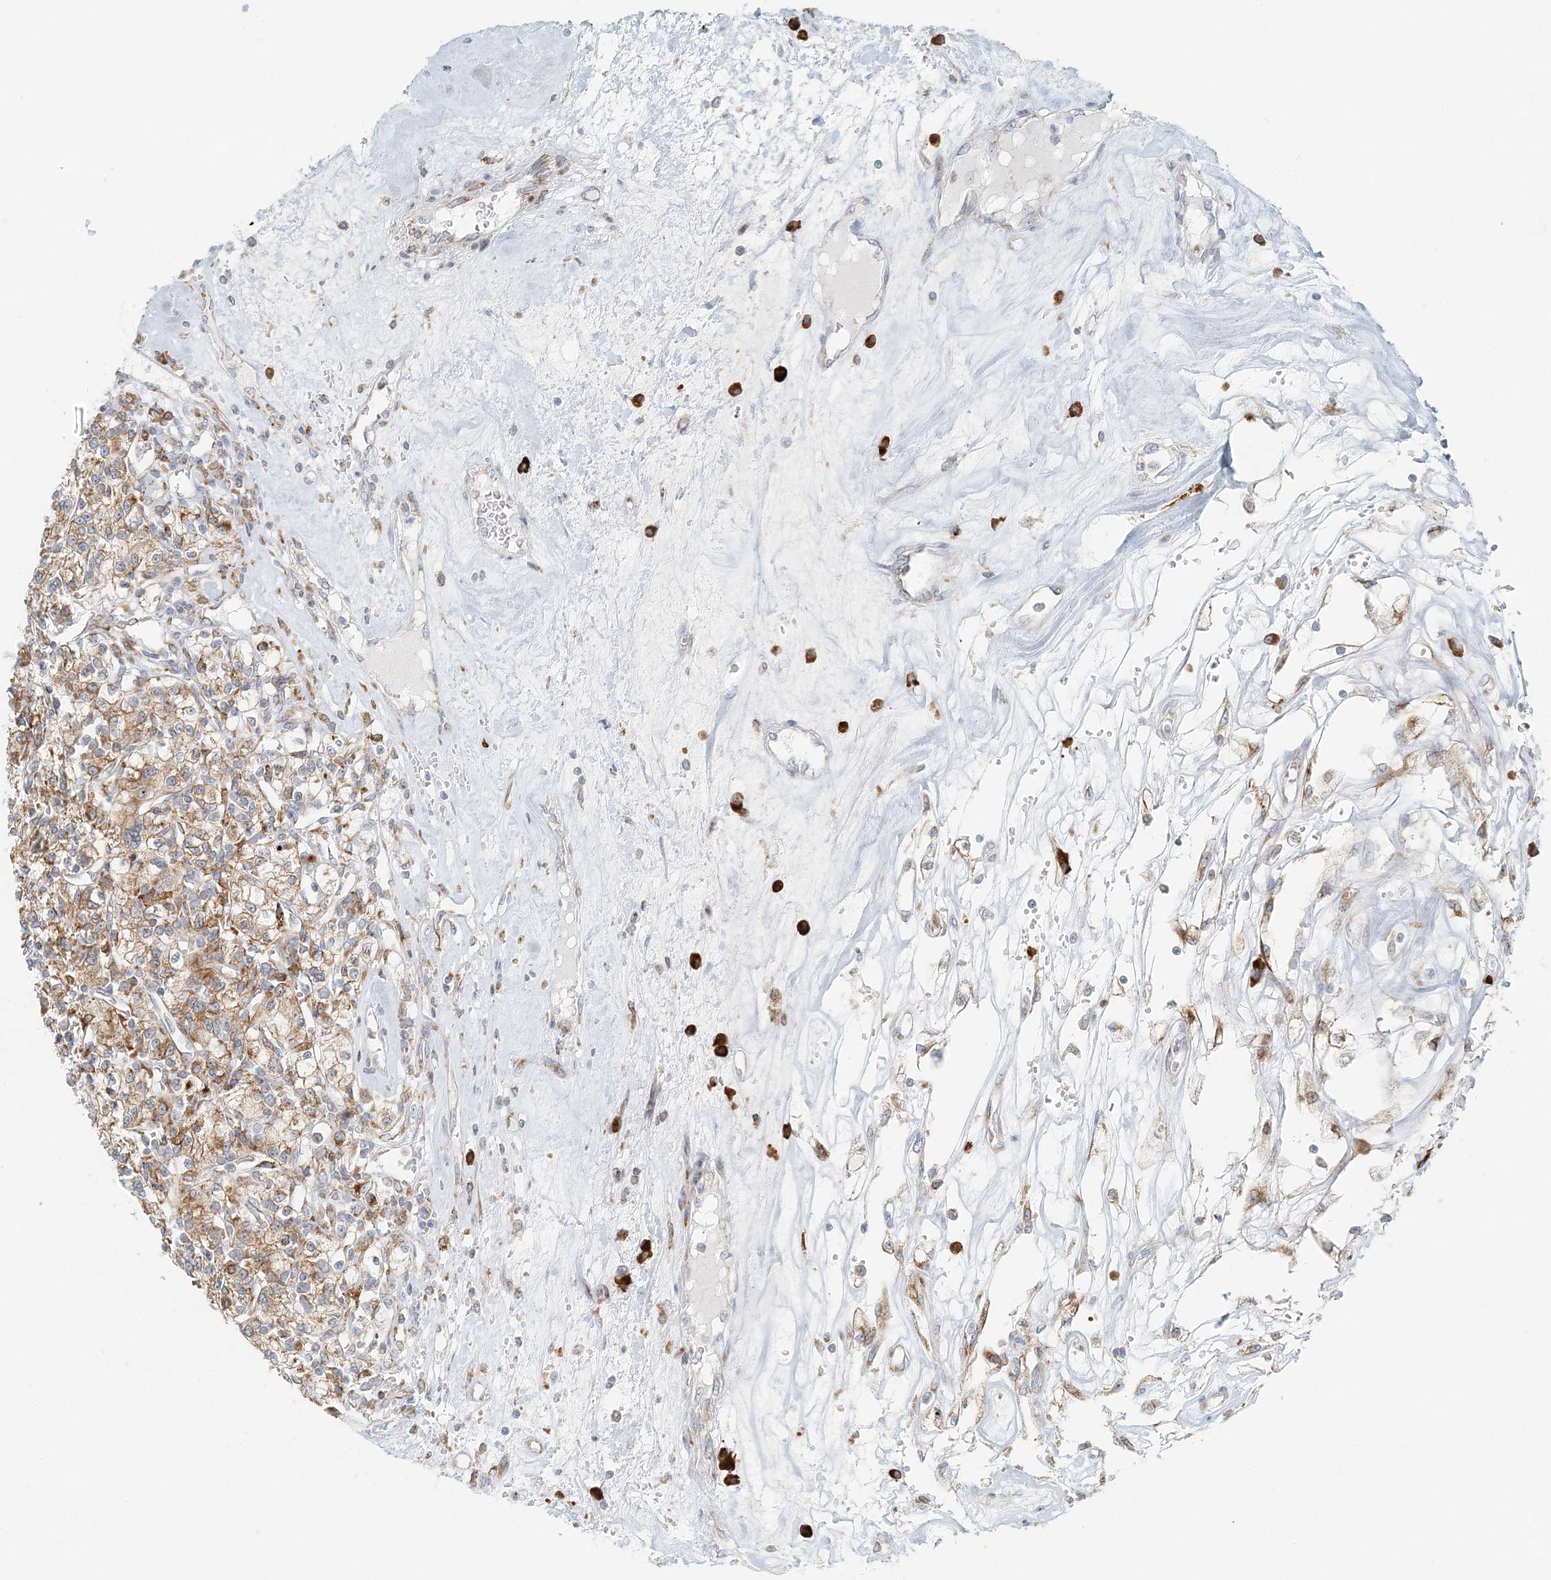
{"staining": {"intensity": "moderate", "quantity": "25%-75%", "location": "cytoplasmic/membranous"}, "tissue": "renal cancer", "cell_type": "Tumor cells", "image_type": "cancer", "snomed": [{"axis": "morphology", "description": "Adenocarcinoma, NOS"}, {"axis": "topography", "description": "Kidney"}], "caption": "Immunohistochemical staining of human adenocarcinoma (renal) shows moderate cytoplasmic/membranous protein positivity in about 25%-75% of tumor cells. (brown staining indicates protein expression, while blue staining denotes nuclei).", "gene": "STK11IP", "patient": {"sex": "female", "age": 59}}